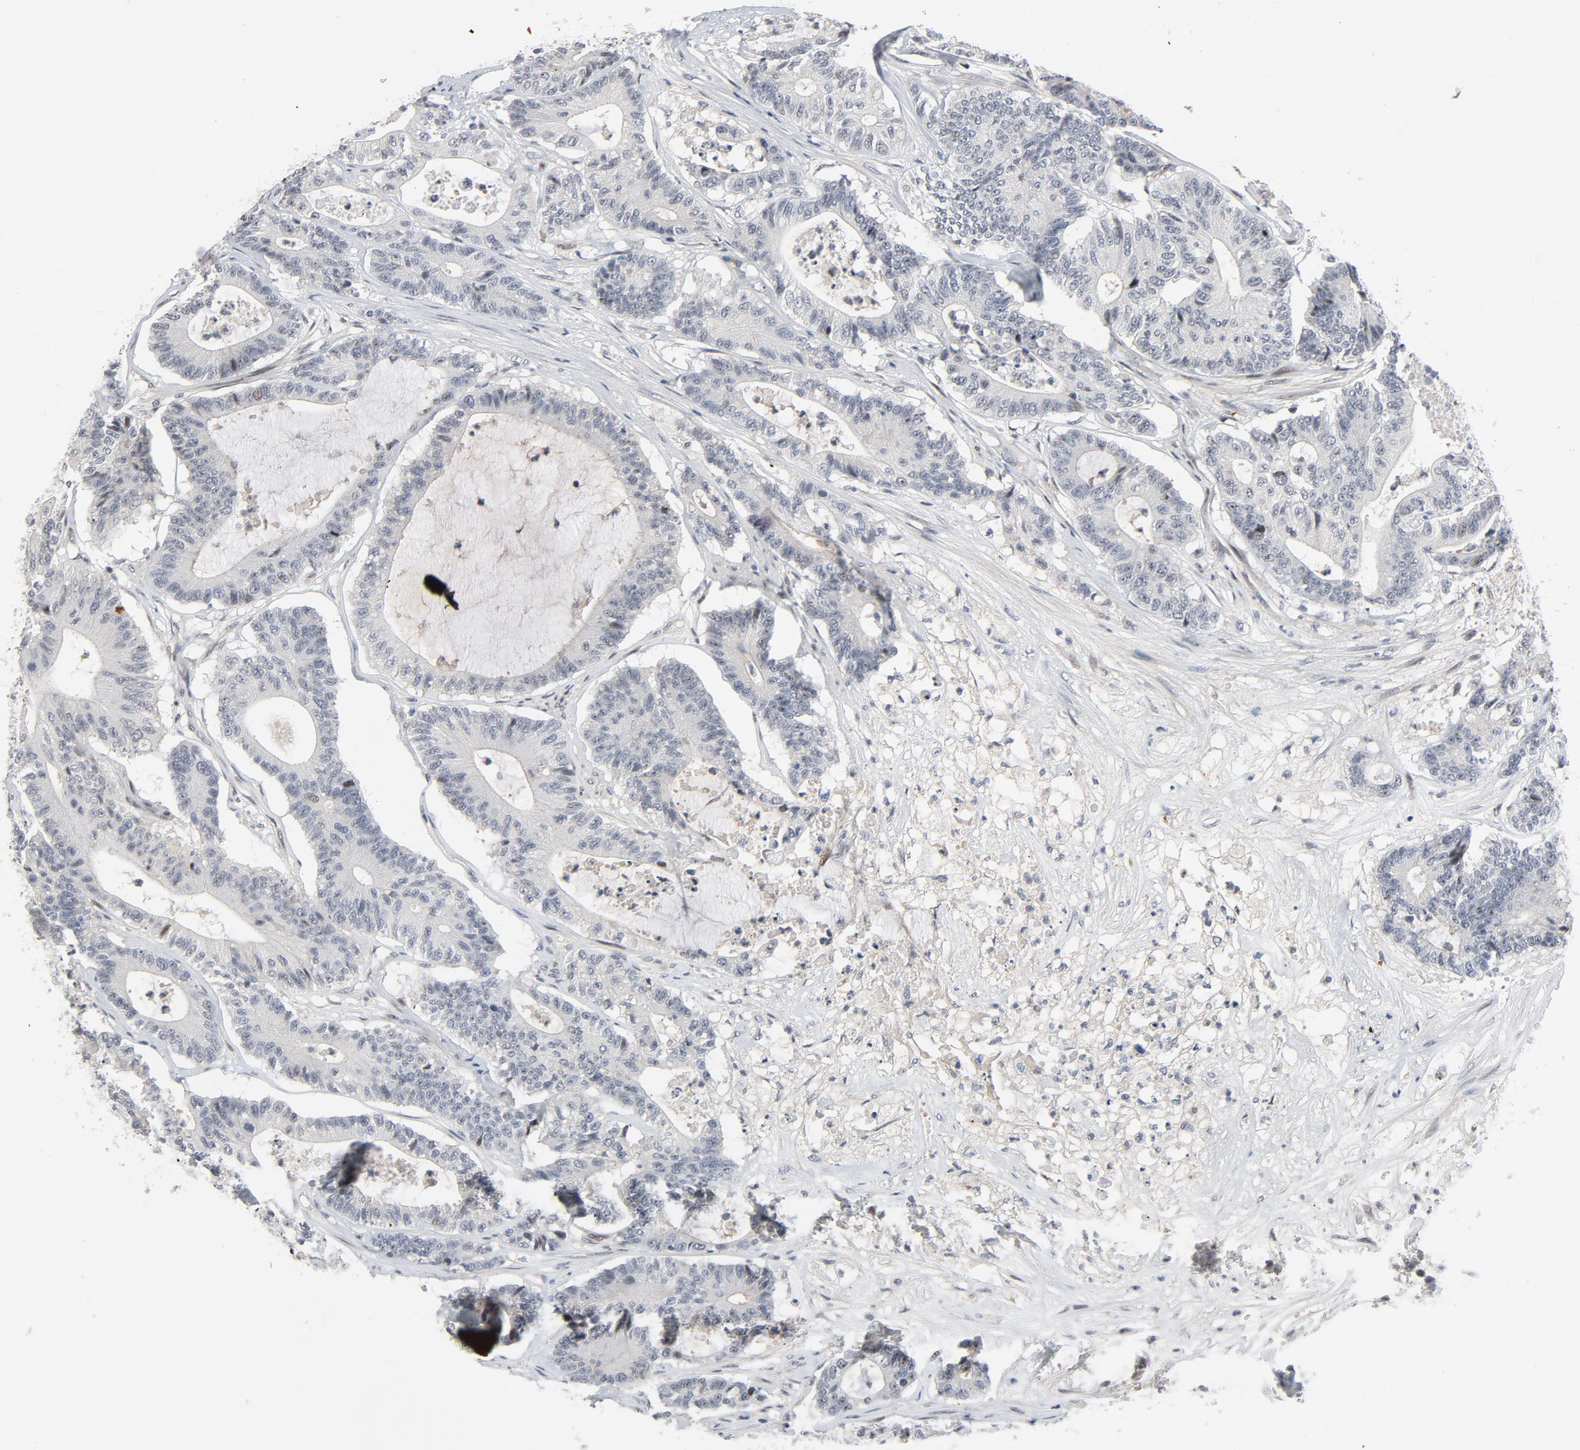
{"staining": {"intensity": "negative", "quantity": "none", "location": "none"}, "tissue": "colorectal cancer", "cell_type": "Tumor cells", "image_type": "cancer", "snomed": [{"axis": "morphology", "description": "Adenocarcinoma, NOS"}, {"axis": "topography", "description": "Colon"}], "caption": "This is an immunohistochemistry (IHC) micrograph of human colorectal cancer. There is no expression in tumor cells.", "gene": "FSCB", "patient": {"sex": "female", "age": 84}}